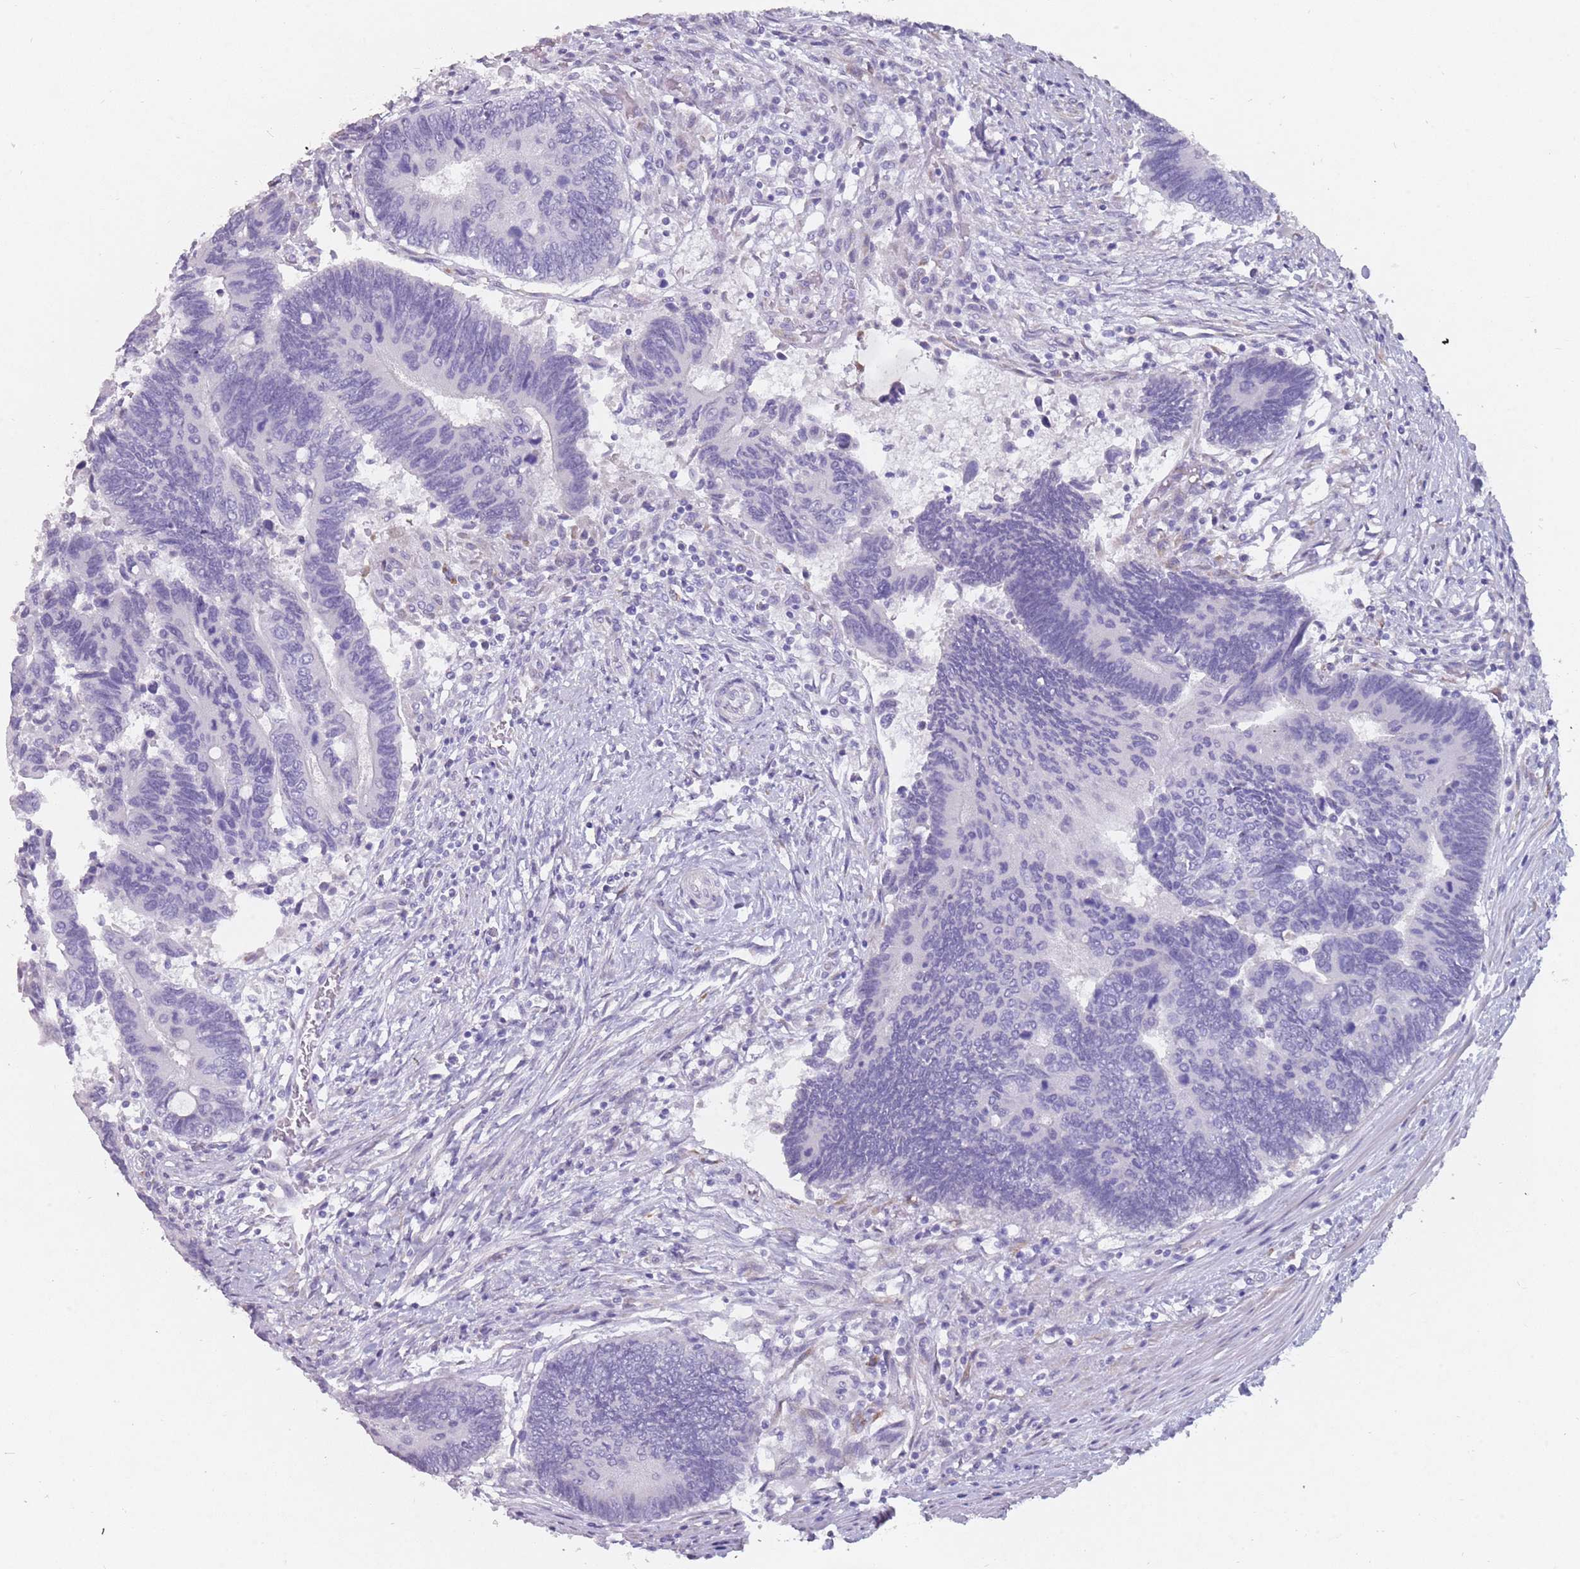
{"staining": {"intensity": "negative", "quantity": "none", "location": "none"}, "tissue": "colorectal cancer", "cell_type": "Tumor cells", "image_type": "cancer", "snomed": [{"axis": "morphology", "description": "Adenocarcinoma, NOS"}, {"axis": "topography", "description": "Colon"}], "caption": "The micrograph demonstrates no significant positivity in tumor cells of adenocarcinoma (colorectal).", "gene": "DDX4", "patient": {"sex": "male", "age": 87}}